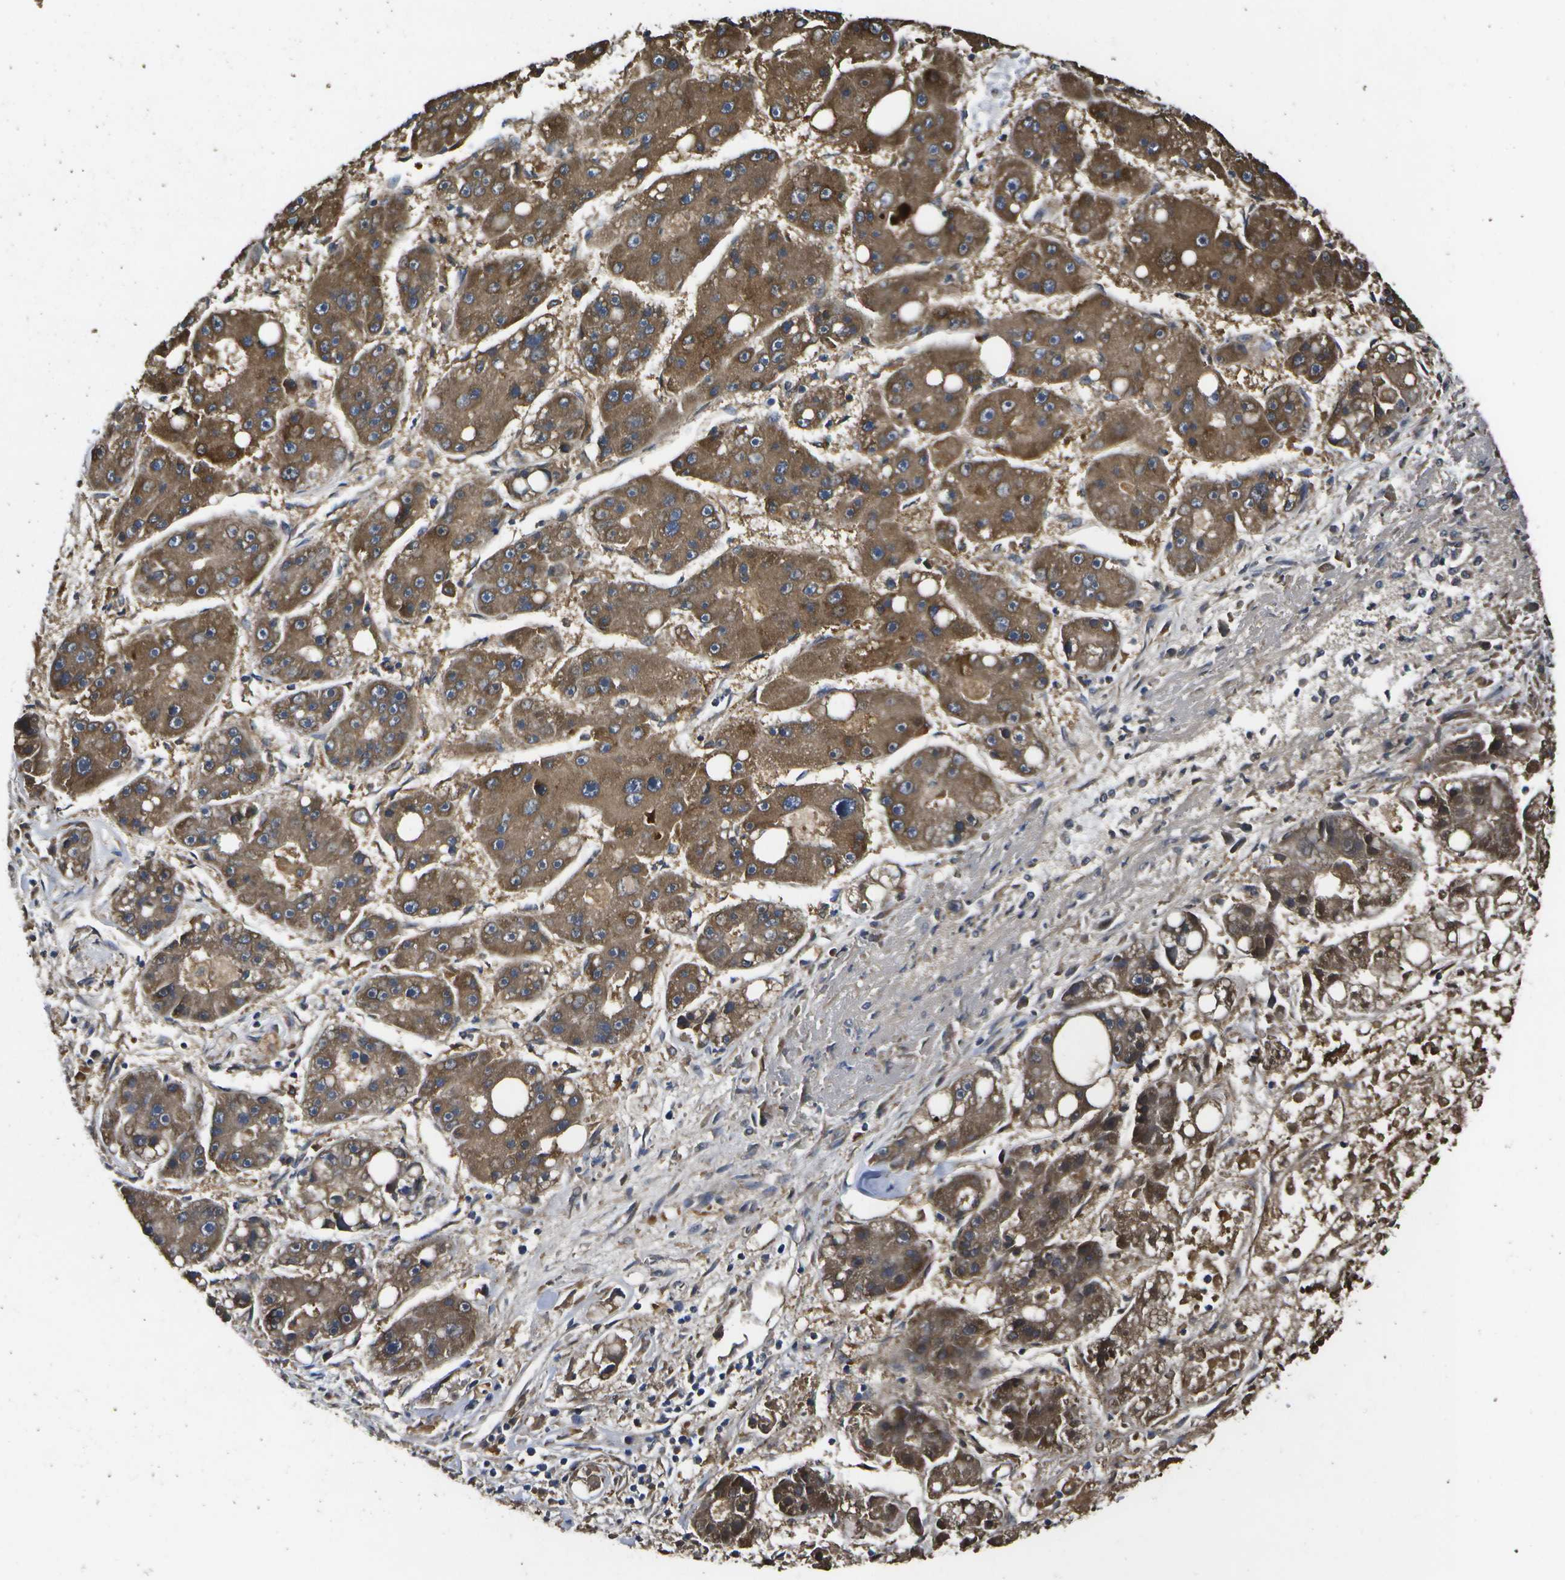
{"staining": {"intensity": "moderate", "quantity": ">75%", "location": "cytoplasmic/membranous"}, "tissue": "liver cancer", "cell_type": "Tumor cells", "image_type": "cancer", "snomed": [{"axis": "morphology", "description": "Carcinoma, Hepatocellular, NOS"}, {"axis": "topography", "description": "Liver"}], "caption": "Immunohistochemistry histopathology image of neoplastic tissue: liver cancer (hepatocellular carcinoma) stained using IHC reveals medium levels of moderate protein expression localized specifically in the cytoplasmic/membranous of tumor cells, appearing as a cytoplasmic/membranous brown color.", "gene": "HFE", "patient": {"sex": "female", "age": 61}}